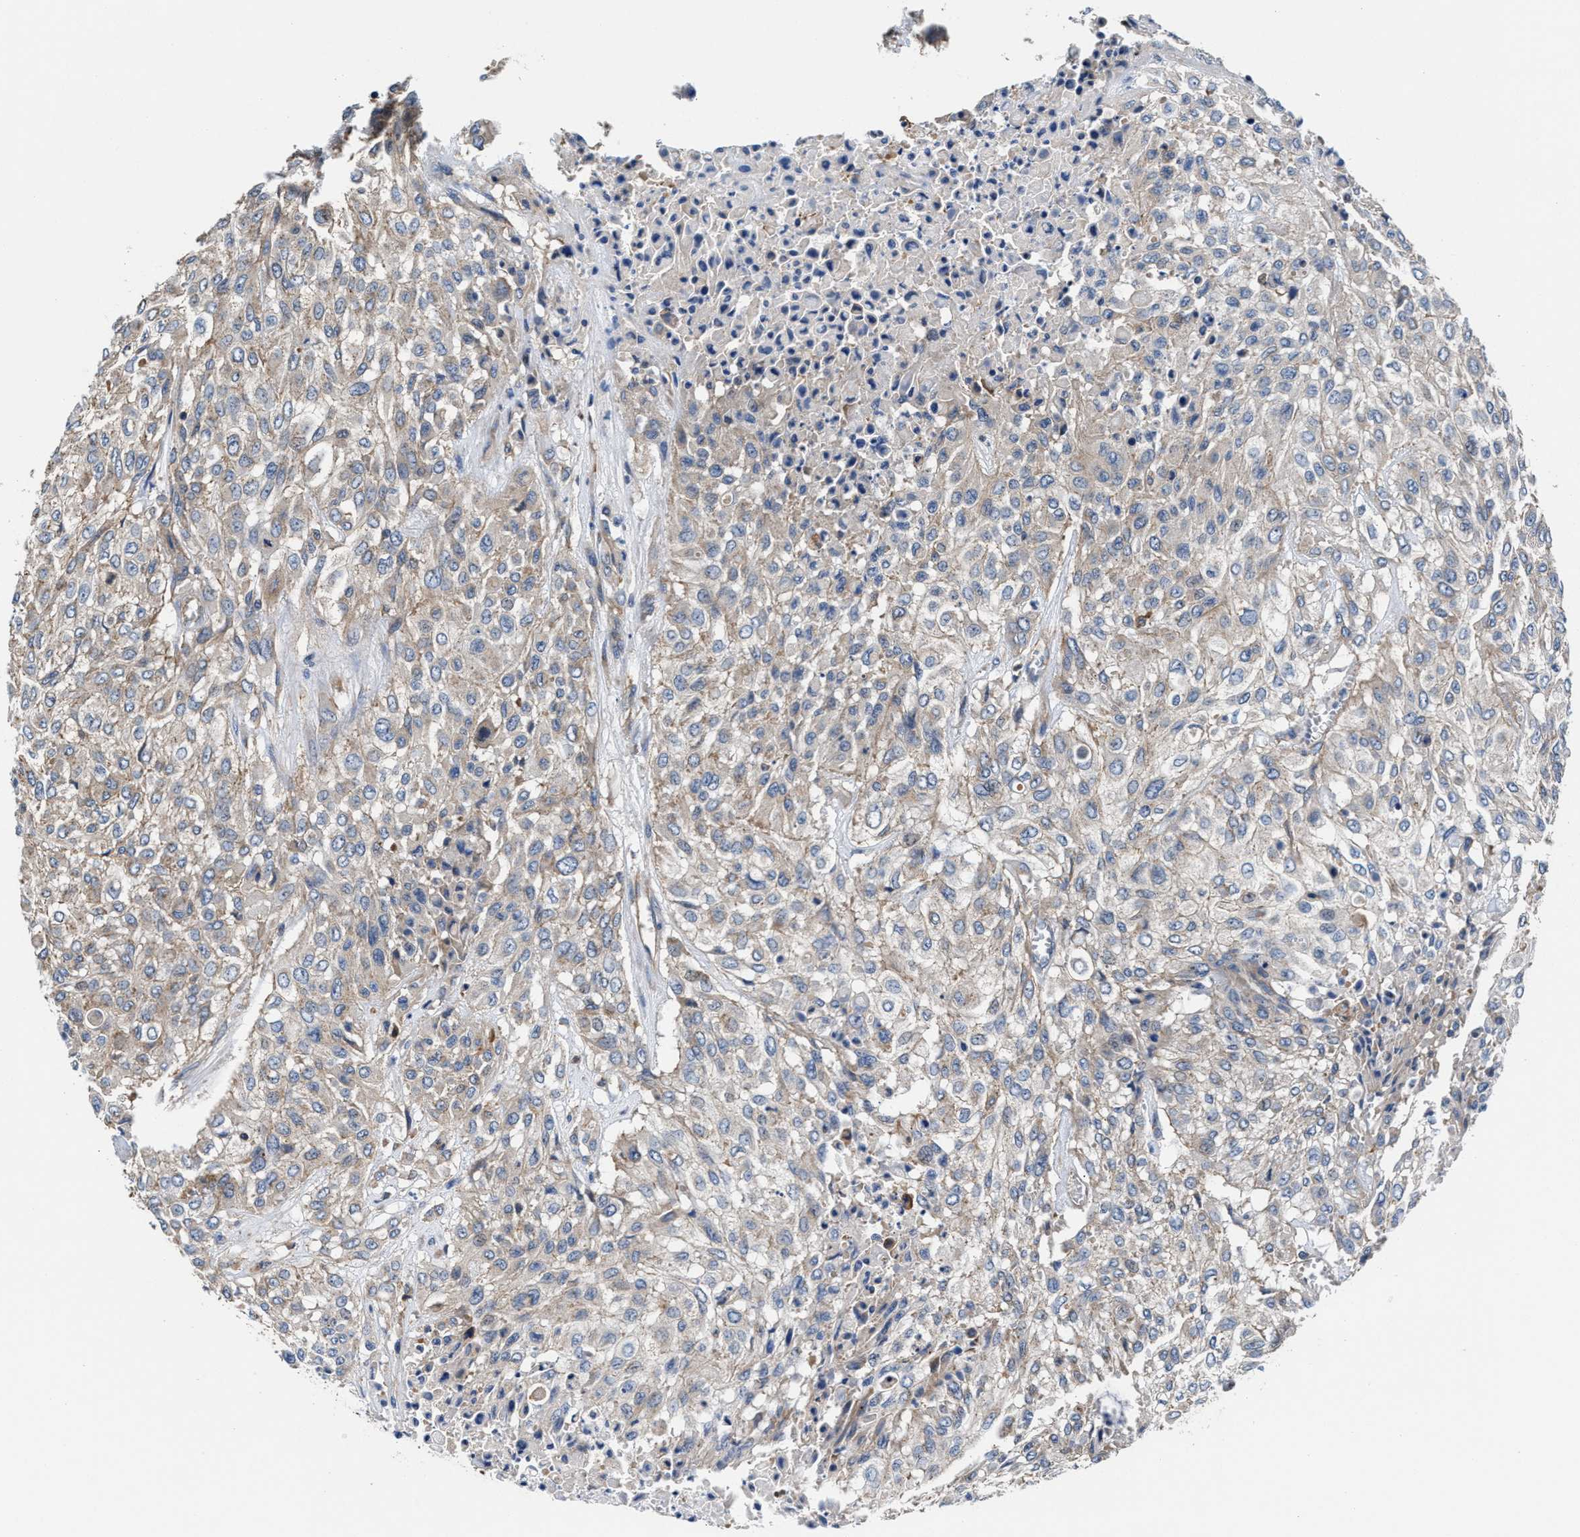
{"staining": {"intensity": "weak", "quantity": "<25%", "location": "cytoplasmic/membranous"}, "tissue": "urothelial cancer", "cell_type": "Tumor cells", "image_type": "cancer", "snomed": [{"axis": "morphology", "description": "Urothelial carcinoma, High grade"}, {"axis": "topography", "description": "Urinary bladder"}], "caption": "This histopathology image is of high-grade urothelial carcinoma stained with immunohistochemistry to label a protein in brown with the nuclei are counter-stained blue. There is no expression in tumor cells.", "gene": "PPP1R9B", "patient": {"sex": "male", "age": 57}}